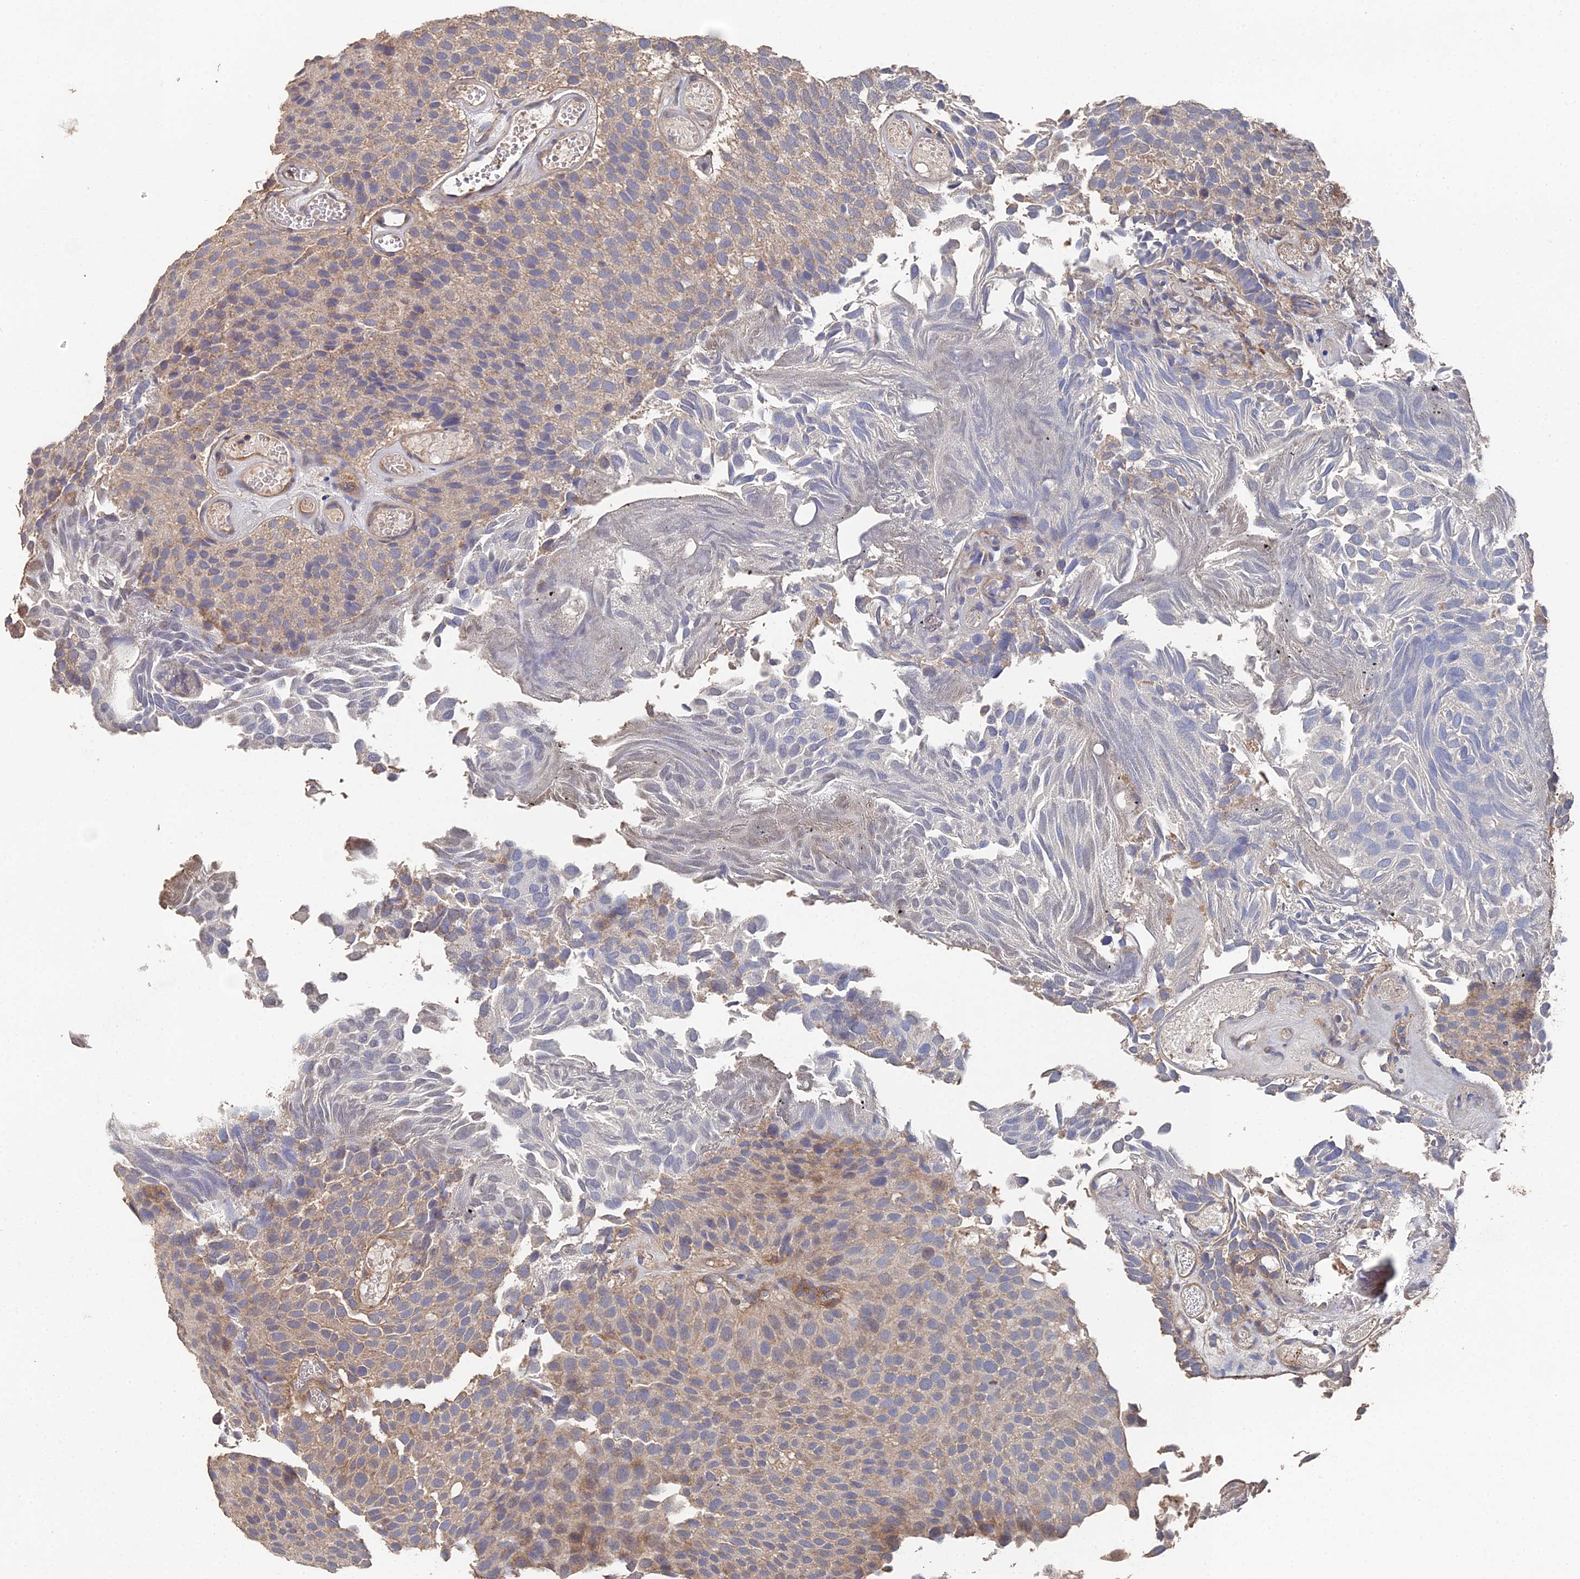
{"staining": {"intensity": "weak", "quantity": ">75%", "location": "cytoplasmic/membranous"}, "tissue": "urothelial cancer", "cell_type": "Tumor cells", "image_type": "cancer", "snomed": [{"axis": "morphology", "description": "Urothelial carcinoma, Low grade"}, {"axis": "topography", "description": "Urinary bladder"}], "caption": "Human urothelial carcinoma (low-grade) stained with a brown dye demonstrates weak cytoplasmic/membranous positive positivity in approximately >75% of tumor cells.", "gene": "SPANXN4", "patient": {"sex": "male", "age": 89}}